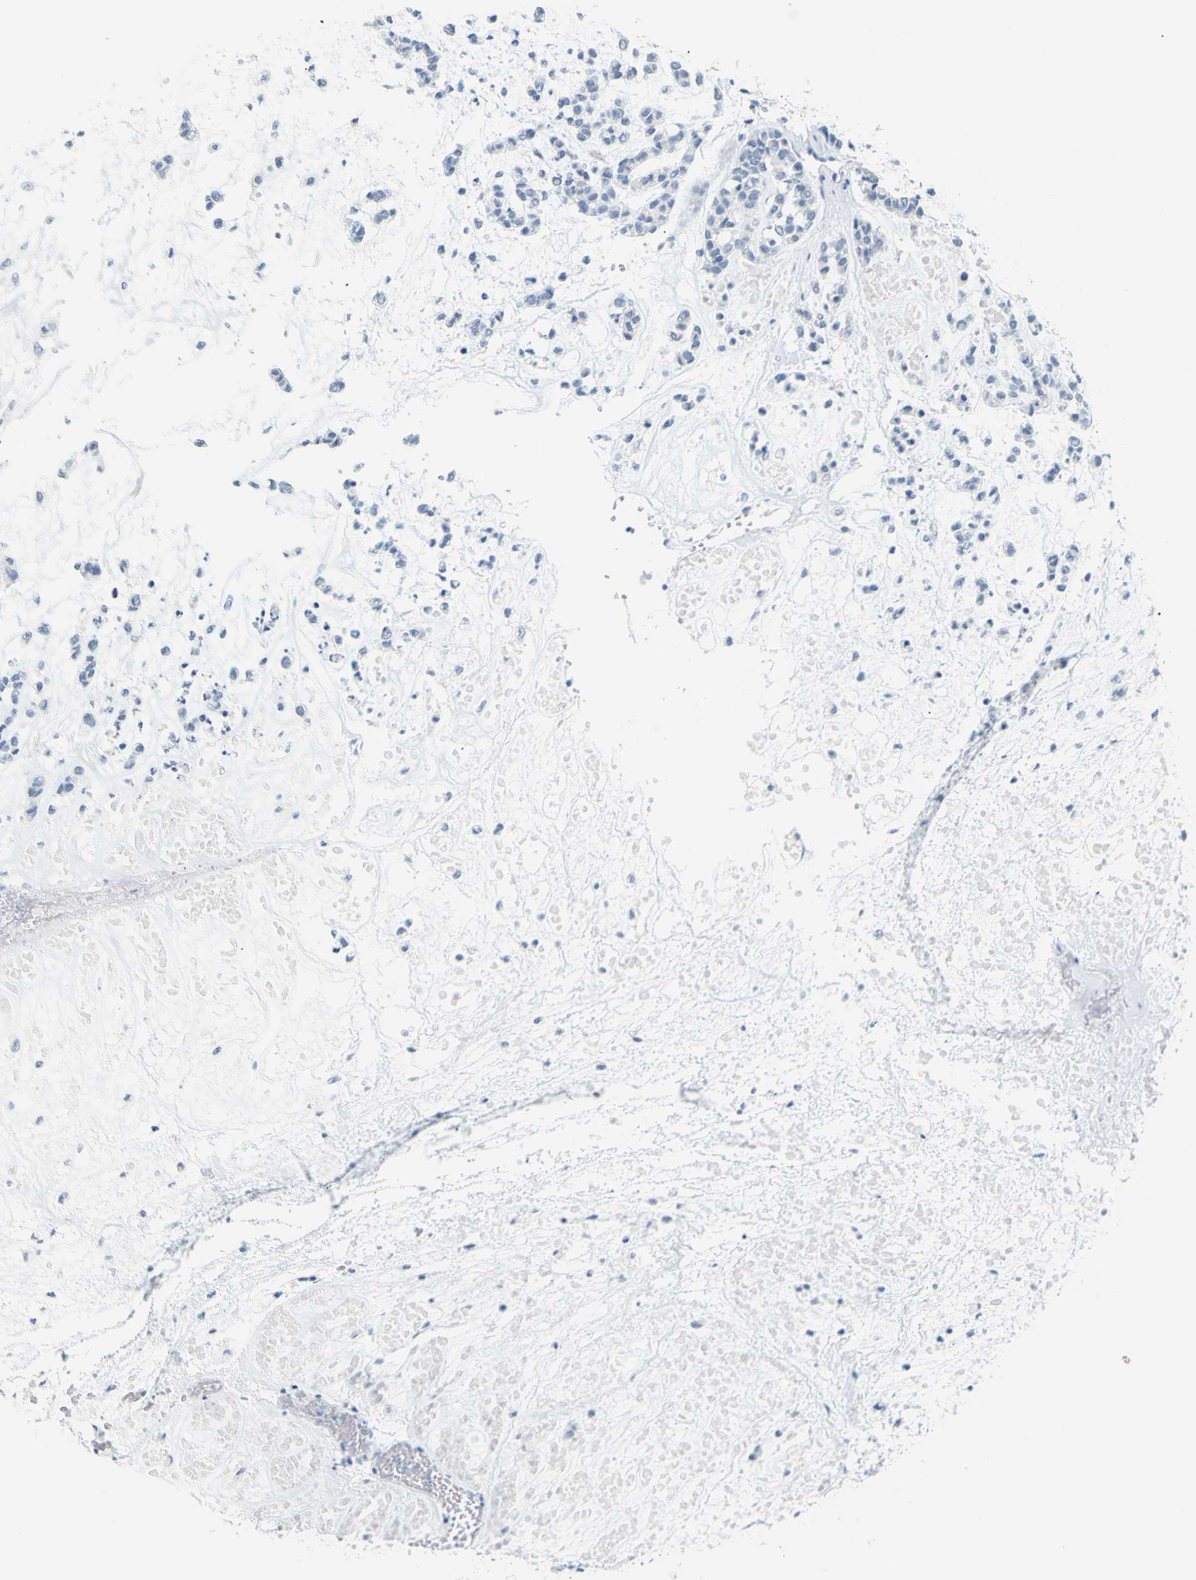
{"staining": {"intensity": "negative", "quantity": "none", "location": "none"}, "tissue": "head and neck cancer", "cell_type": "Tumor cells", "image_type": "cancer", "snomed": [{"axis": "morphology", "description": "Adenocarcinoma, NOS"}, {"axis": "morphology", "description": "Adenoma, NOS"}, {"axis": "topography", "description": "Head-Neck"}], "caption": "Immunohistochemistry histopathology image of neoplastic tissue: human adenoma (head and neck) stained with DAB shows no significant protein positivity in tumor cells.", "gene": "OPN1SW", "patient": {"sex": "female", "age": 55}}